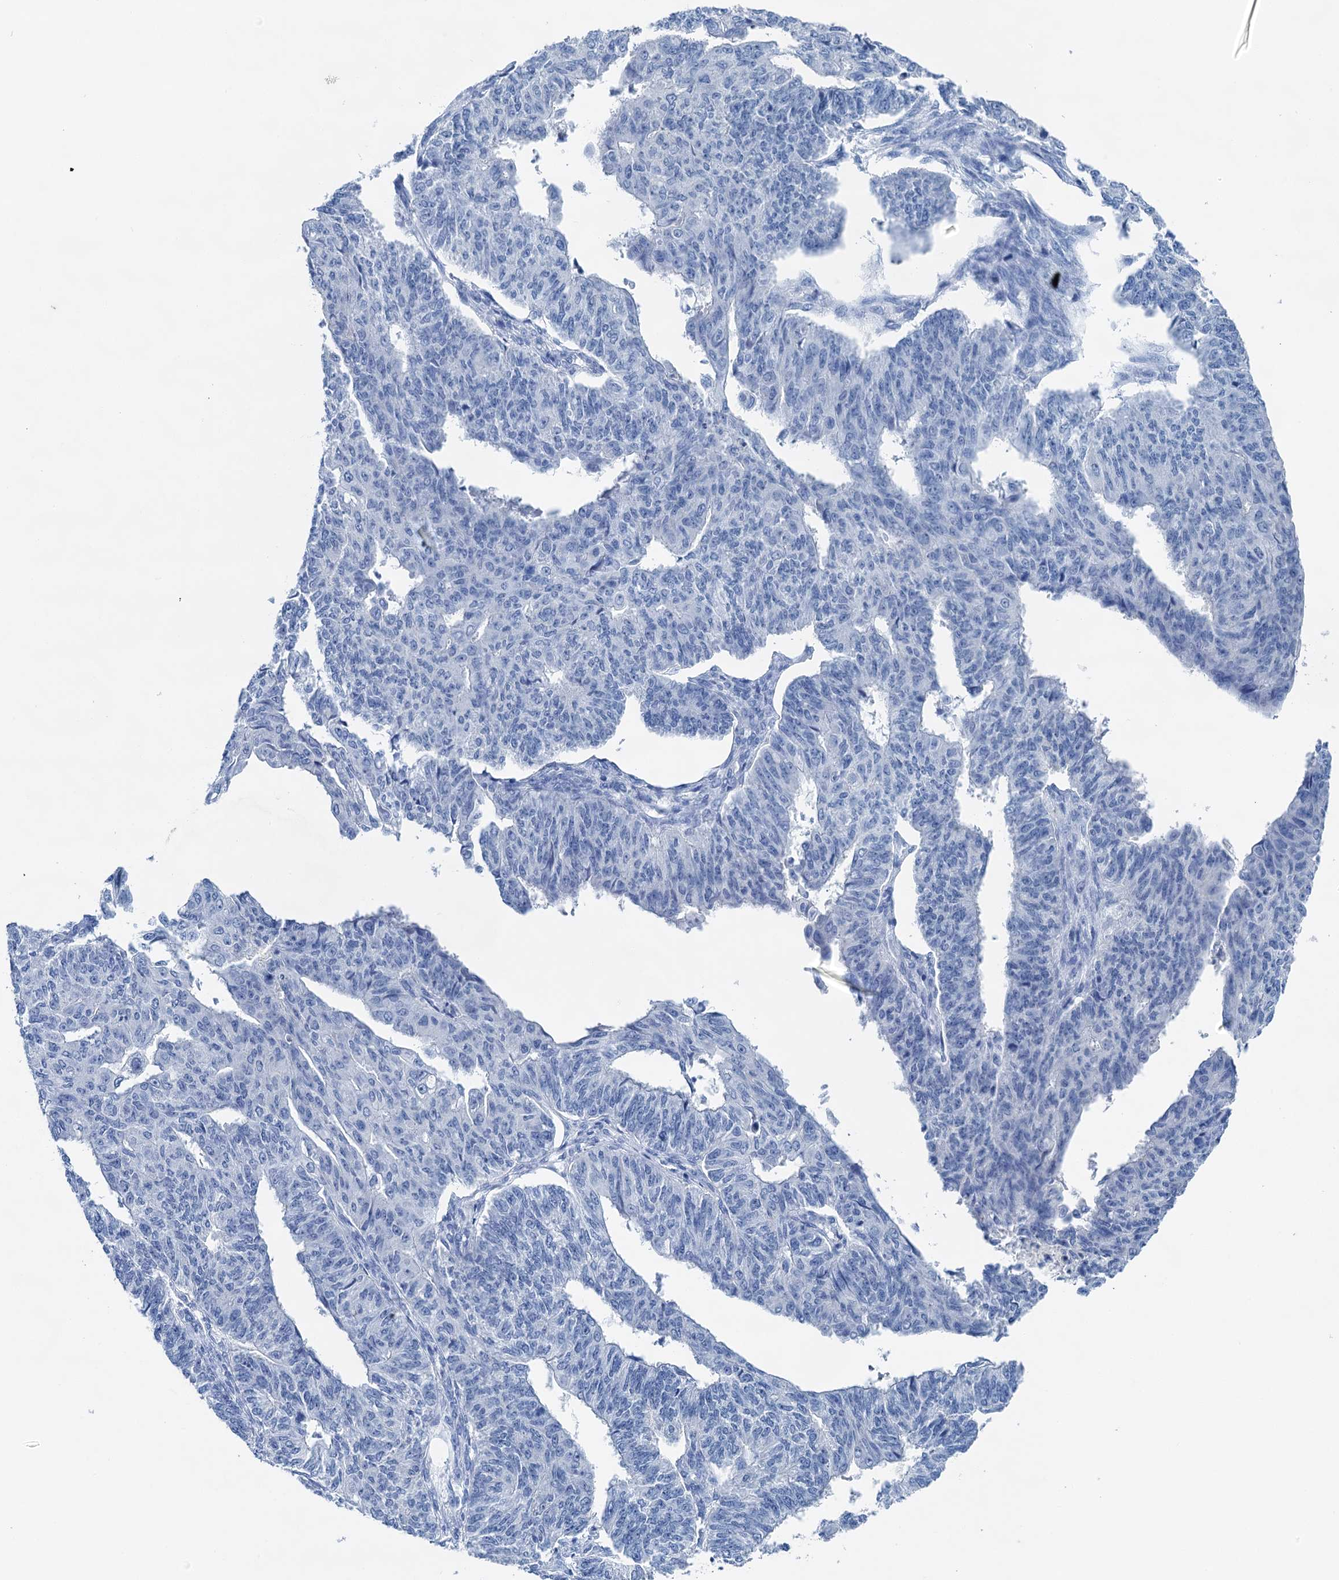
{"staining": {"intensity": "negative", "quantity": "none", "location": "none"}, "tissue": "endometrial cancer", "cell_type": "Tumor cells", "image_type": "cancer", "snomed": [{"axis": "morphology", "description": "Adenocarcinoma, NOS"}, {"axis": "topography", "description": "Endometrium"}], "caption": "An immunohistochemistry (IHC) histopathology image of endometrial adenocarcinoma is shown. There is no staining in tumor cells of endometrial adenocarcinoma. The staining was performed using DAB (3,3'-diaminobenzidine) to visualize the protein expression in brown, while the nuclei were stained in blue with hematoxylin (Magnification: 20x).", "gene": "BRINP1", "patient": {"sex": "female", "age": 32}}